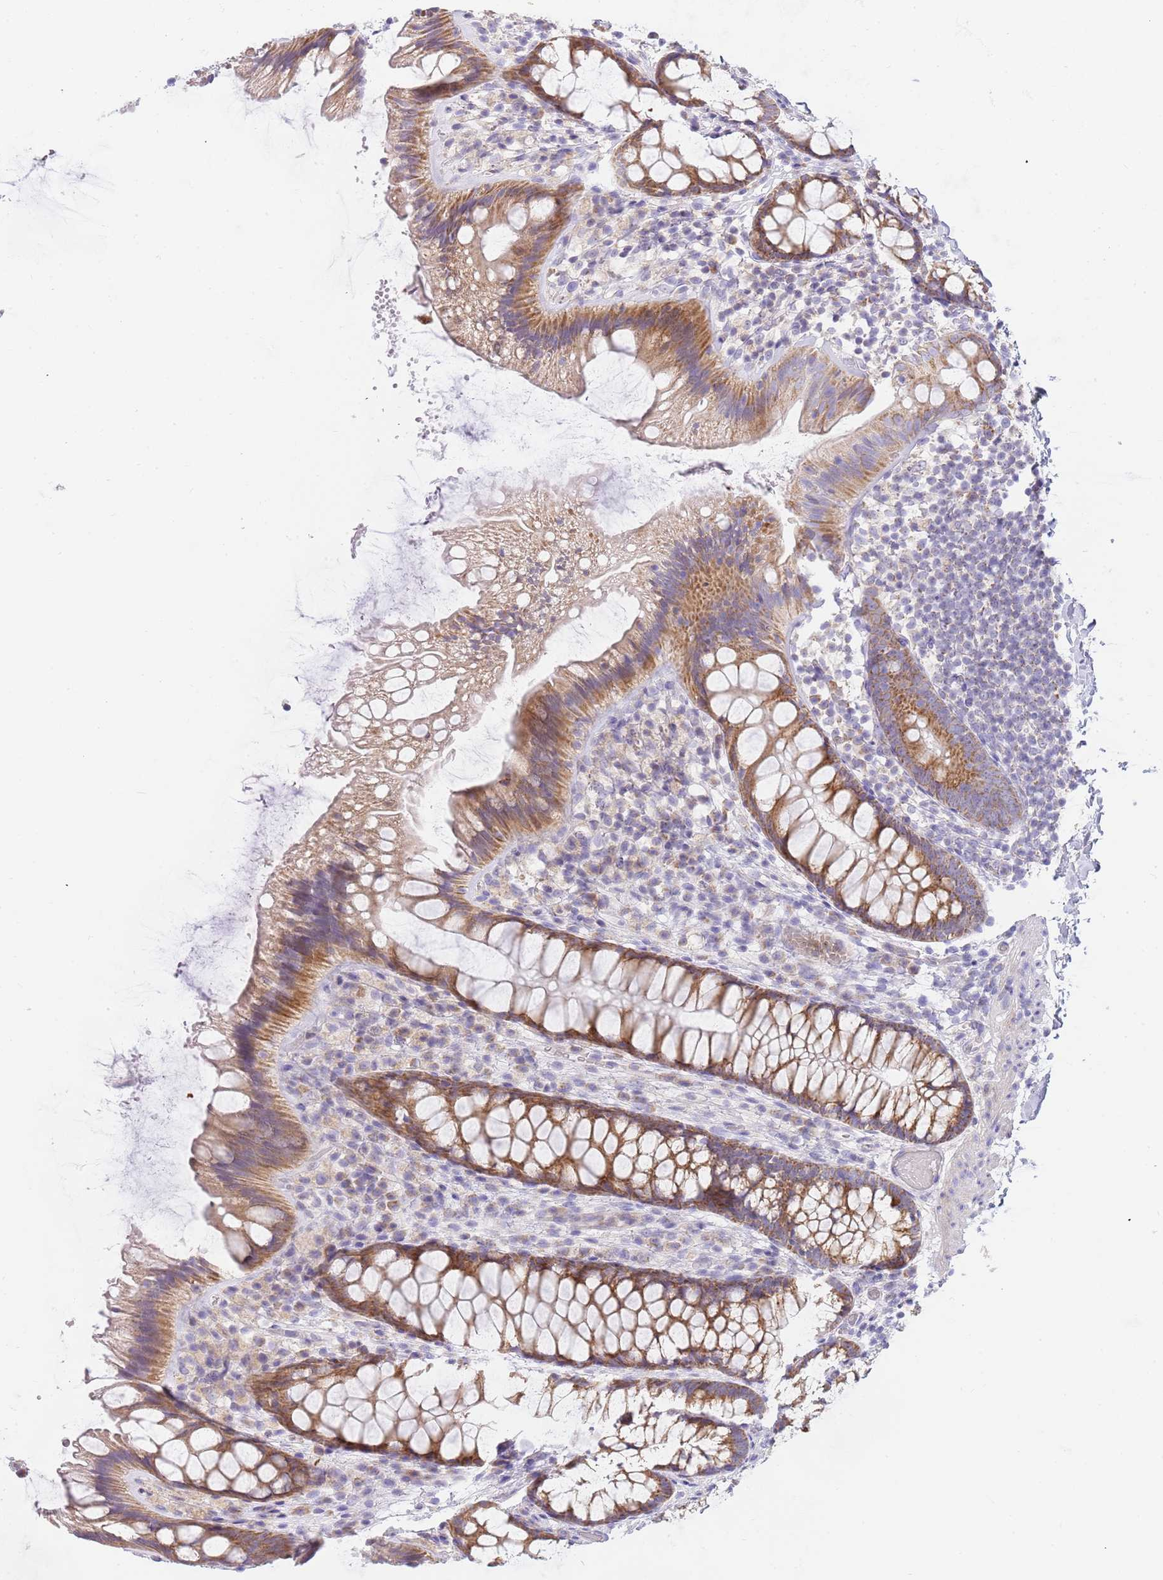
{"staining": {"intensity": "negative", "quantity": "none", "location": "none"}, "tissue": "colon", "cell_type": "Endothelial cells", "image_type": "normal", "snomed": [{"axis": "morphology", "description": "Normal tissue, NOS"}, {"axis": "topography", "description": "Colon"}], "caption": "IHC of normal colon shows no staining in endothelial cells.", "gene": "DNAJA3", "patient": {"sex": "male", "age": 46}}